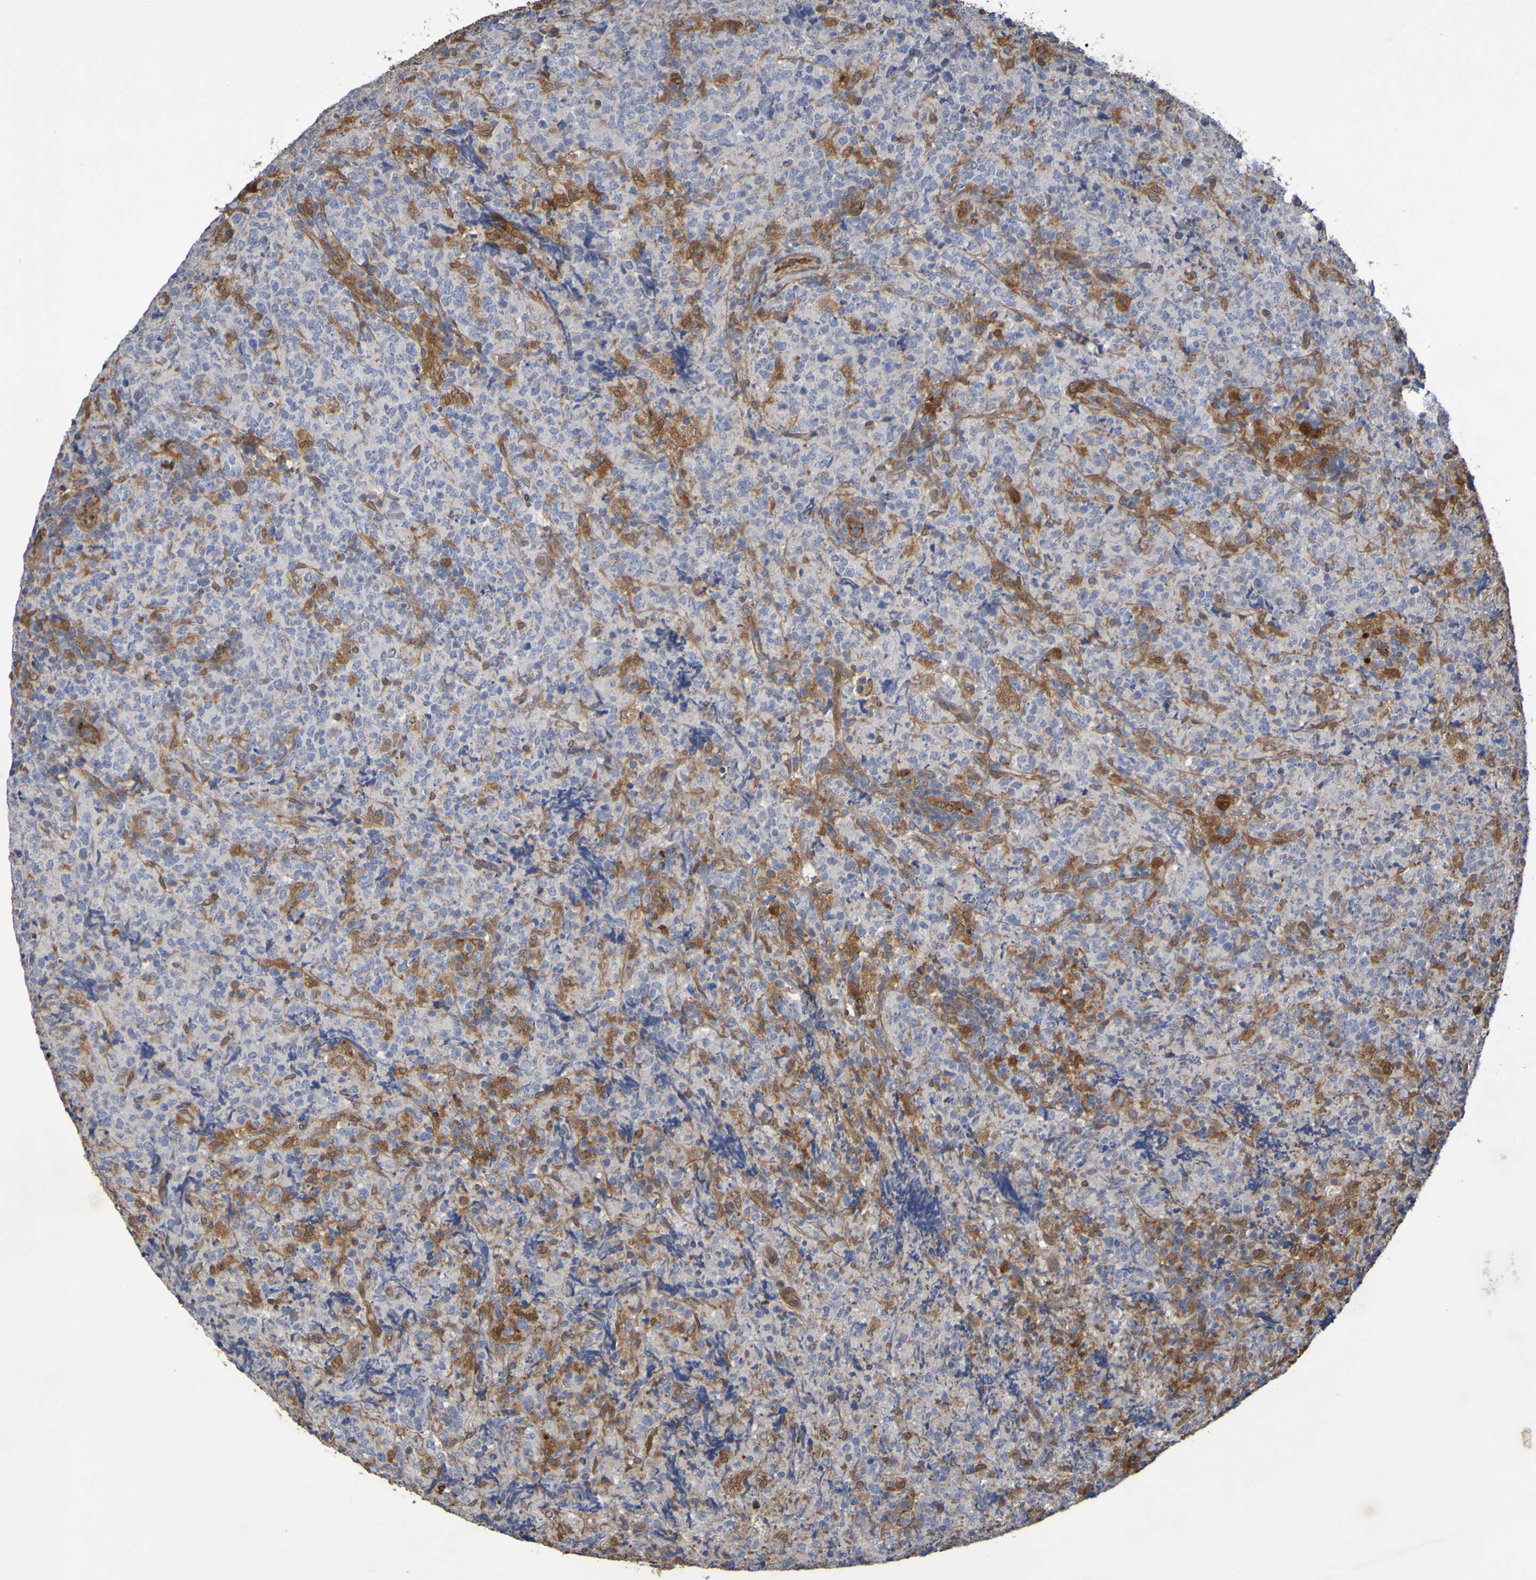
{"staining": {"intensity": "weak", "quantity": "<25%", "location": "cytoplasmic/membranous"}, "tissue": "lymphoma", "cell_type": "Tumor cells", "image_type": "cancer", "snomed": [{"axis": "morphology", "description": "Malignant lymphoma, non-Hodgkin's type, High grade"}, {"axis": "topography", "description": "Tonsil"}], "caption": "Immunohistochemistry of human lymphoma exhibits no expression in tumor cells.", "gene": "SERPINB6", "patient": {"sex": "female", "age": 36}}